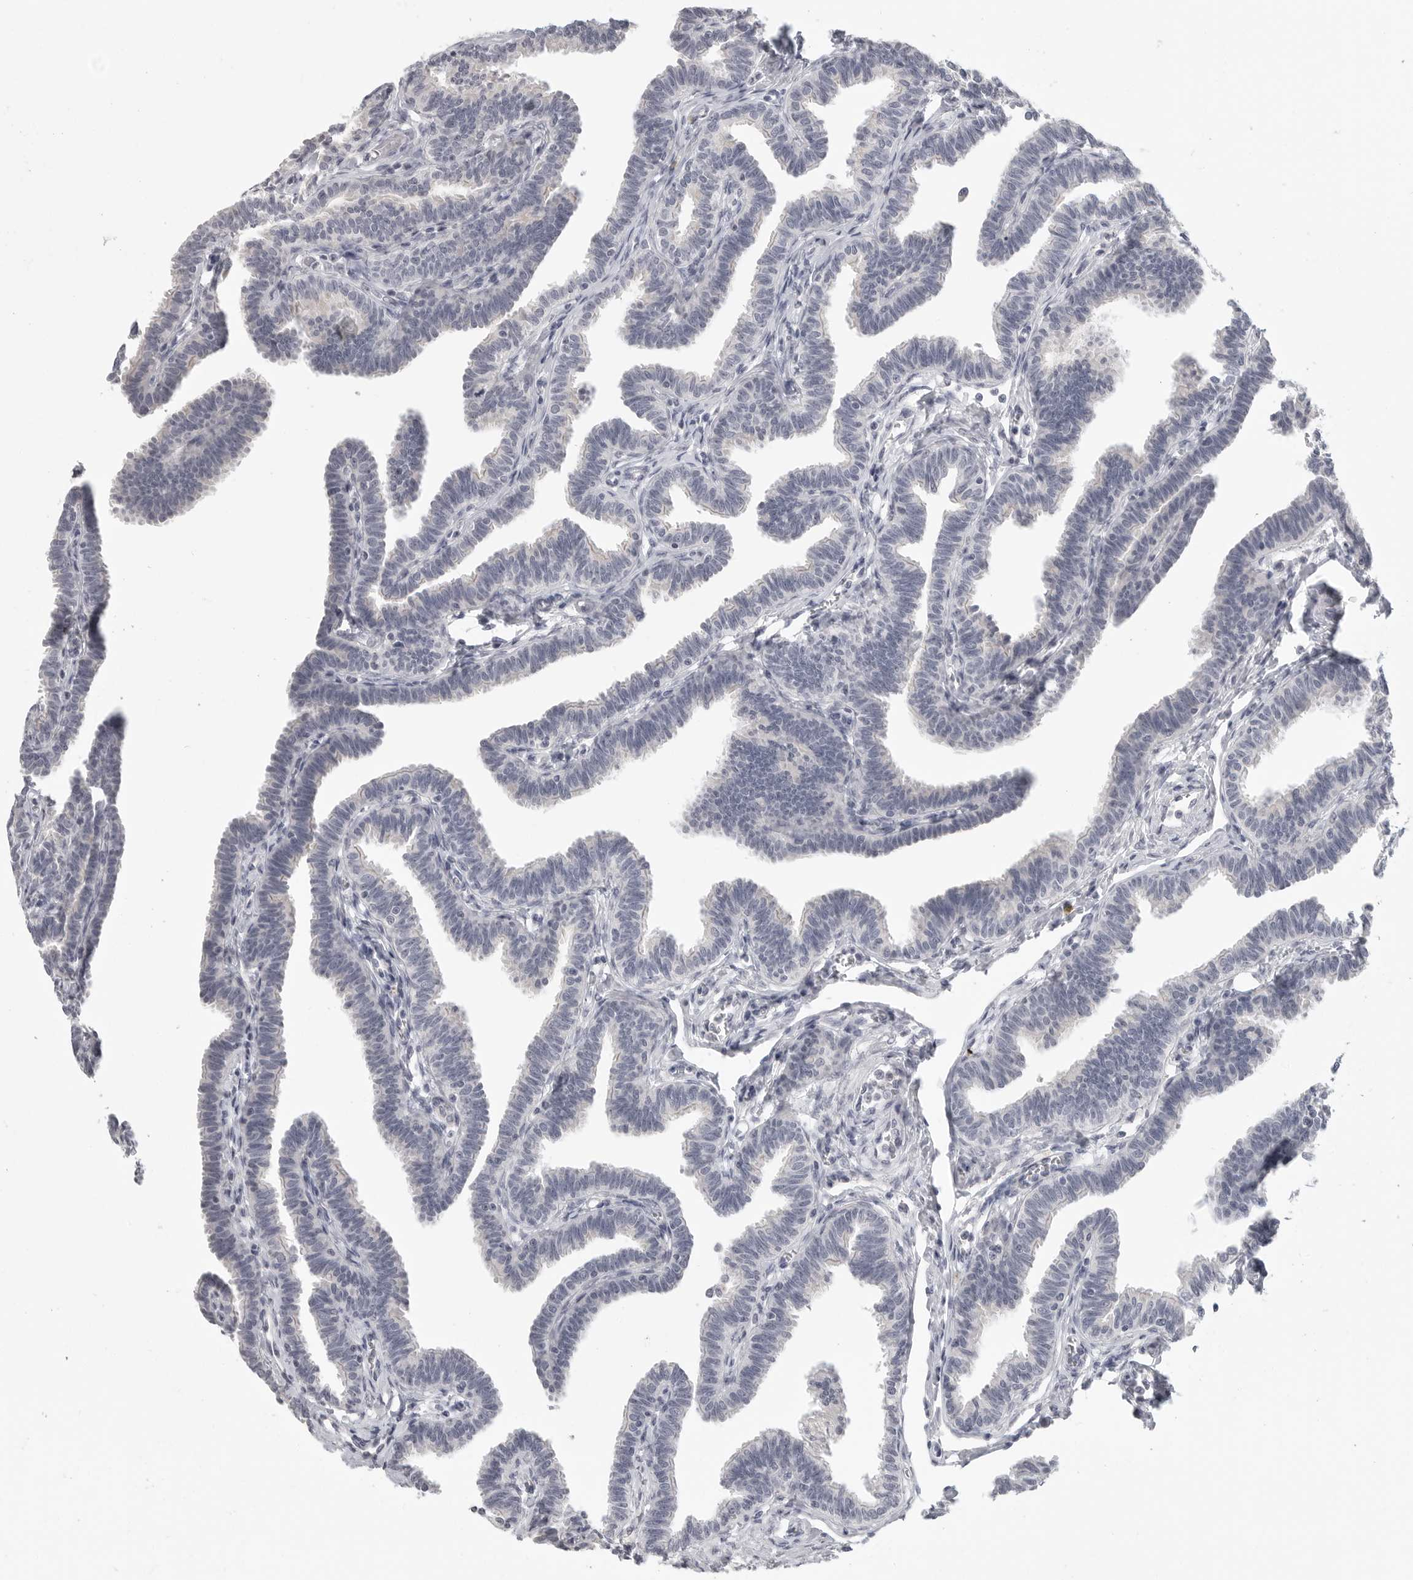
{"staining": {"intensity": "negative", "quantity": "none", "location": "none"}, "tissue": "fallopian tube", "cell_type": "Glandular cells", "image_type": "normal", "snomed": [{"axis": "morphology", "description": "Normal tissue, NOS"}, {"axis": "topography", "description": "Fallopian tube"}, {"axis": "topography", "description": "Ovary"}], "caption": "Normal fallopian tube was stained to show a protein in brown. There is no significant staining in glandular cells. (Brightfield microscopy of DAB (3,3'-diaminobenzidine) immunohistochemistry (IHC) at high magnification).", "gene": "HMGCS2", "patient": {"sex": "female", "age": 23}}